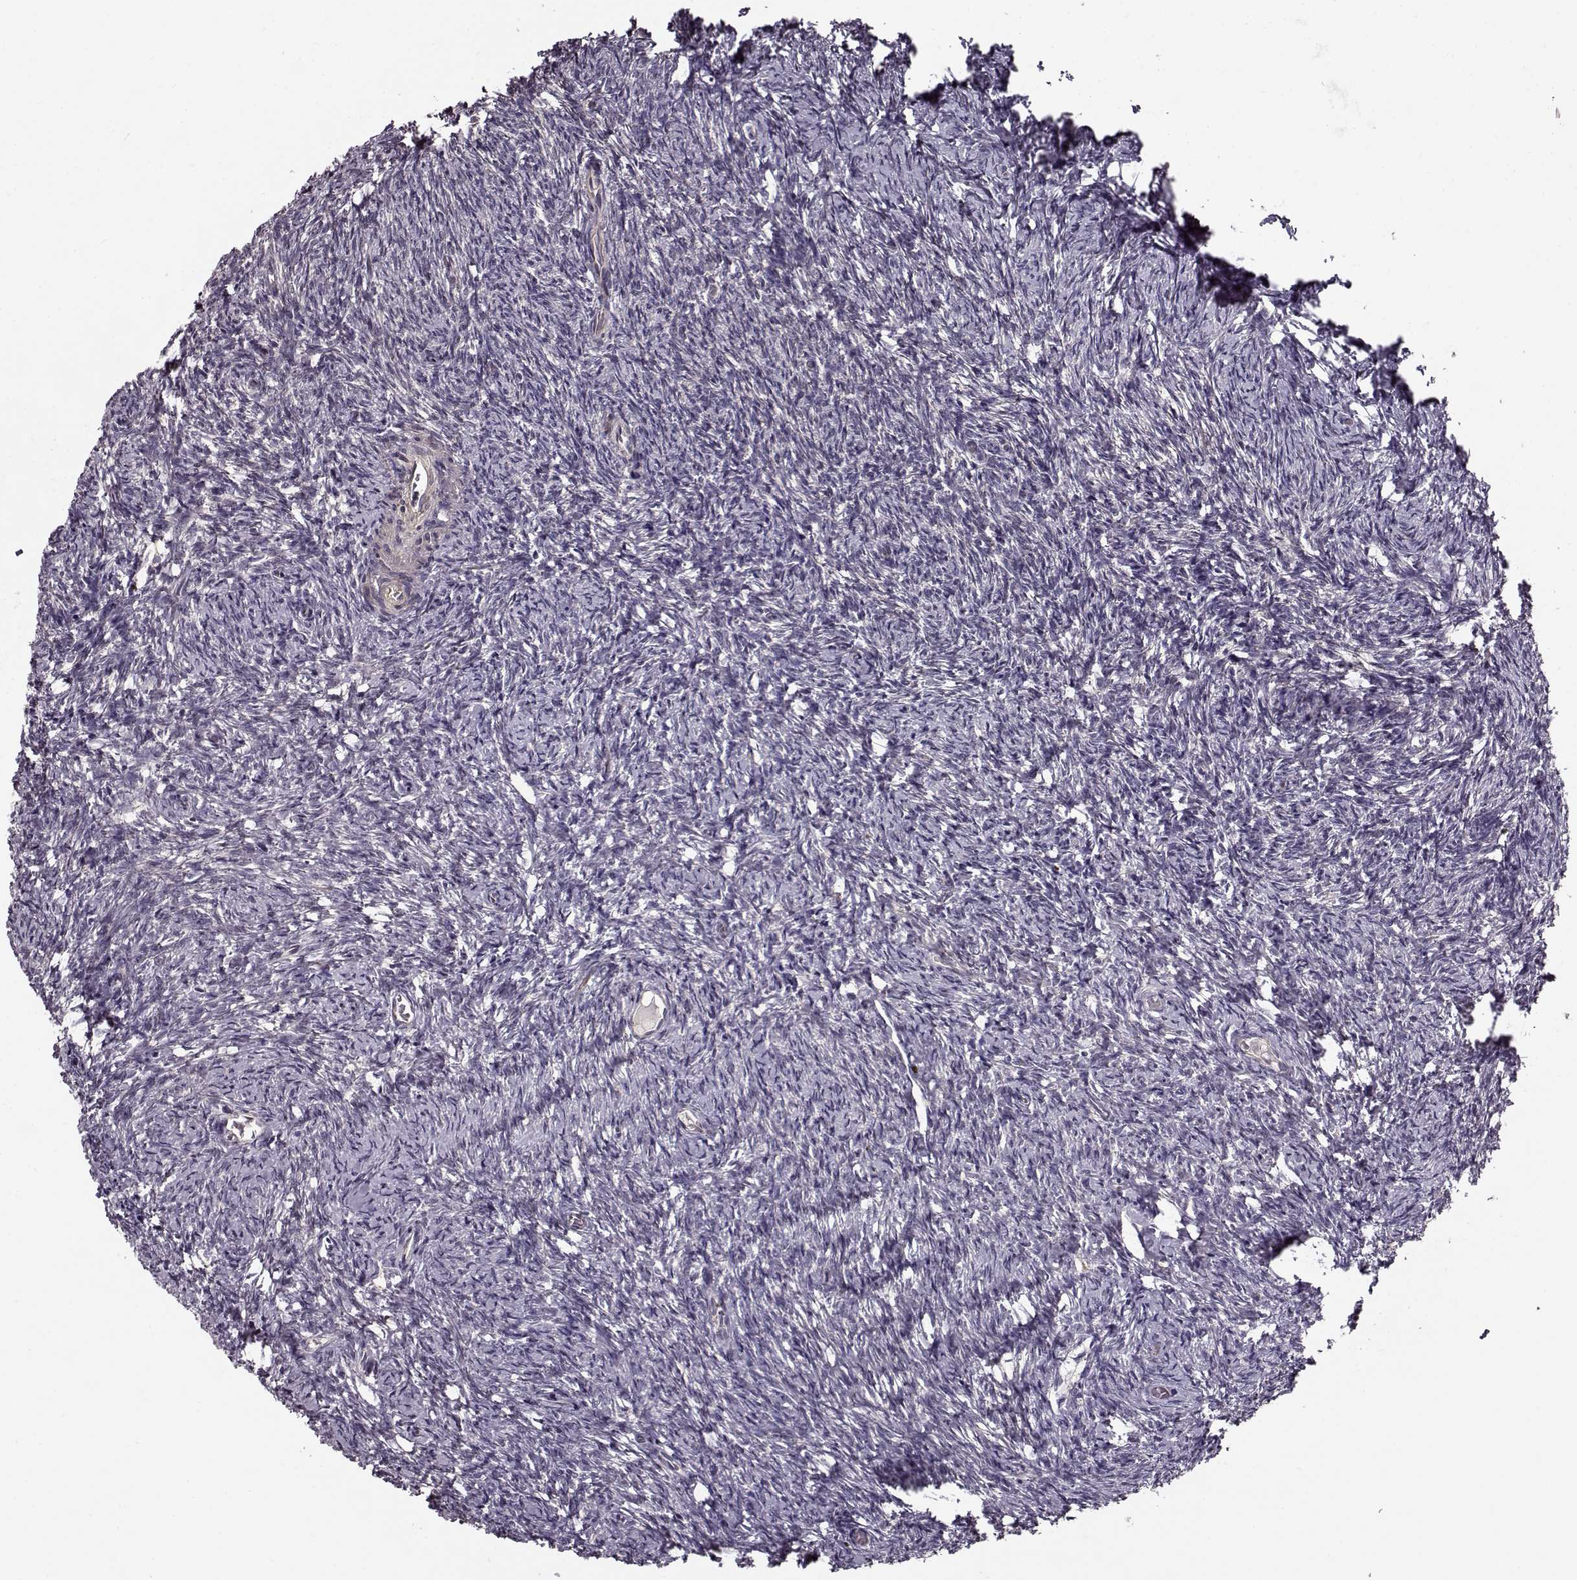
{"staining": {"intensity": "weak", "quantity": "<25%", "location": "cytoplasmic/membranous"}, "tissue": "ovary", "cell_type": "Follicle cells", "image_type": "normal", "snomed": [{"axis": "morphology", "description": "Normal tissue, NOS"}, {"axis": "topography", "description": "Ovary"}], "caption": "The histopathology image exhibits no significant expression in follicle cells of ovary. (DAB immunohistochemistry visualized using brightfield microscopy, high magnification).", "gene": "SLAIN2", "patient": {"sex": "female", "age": 39}}